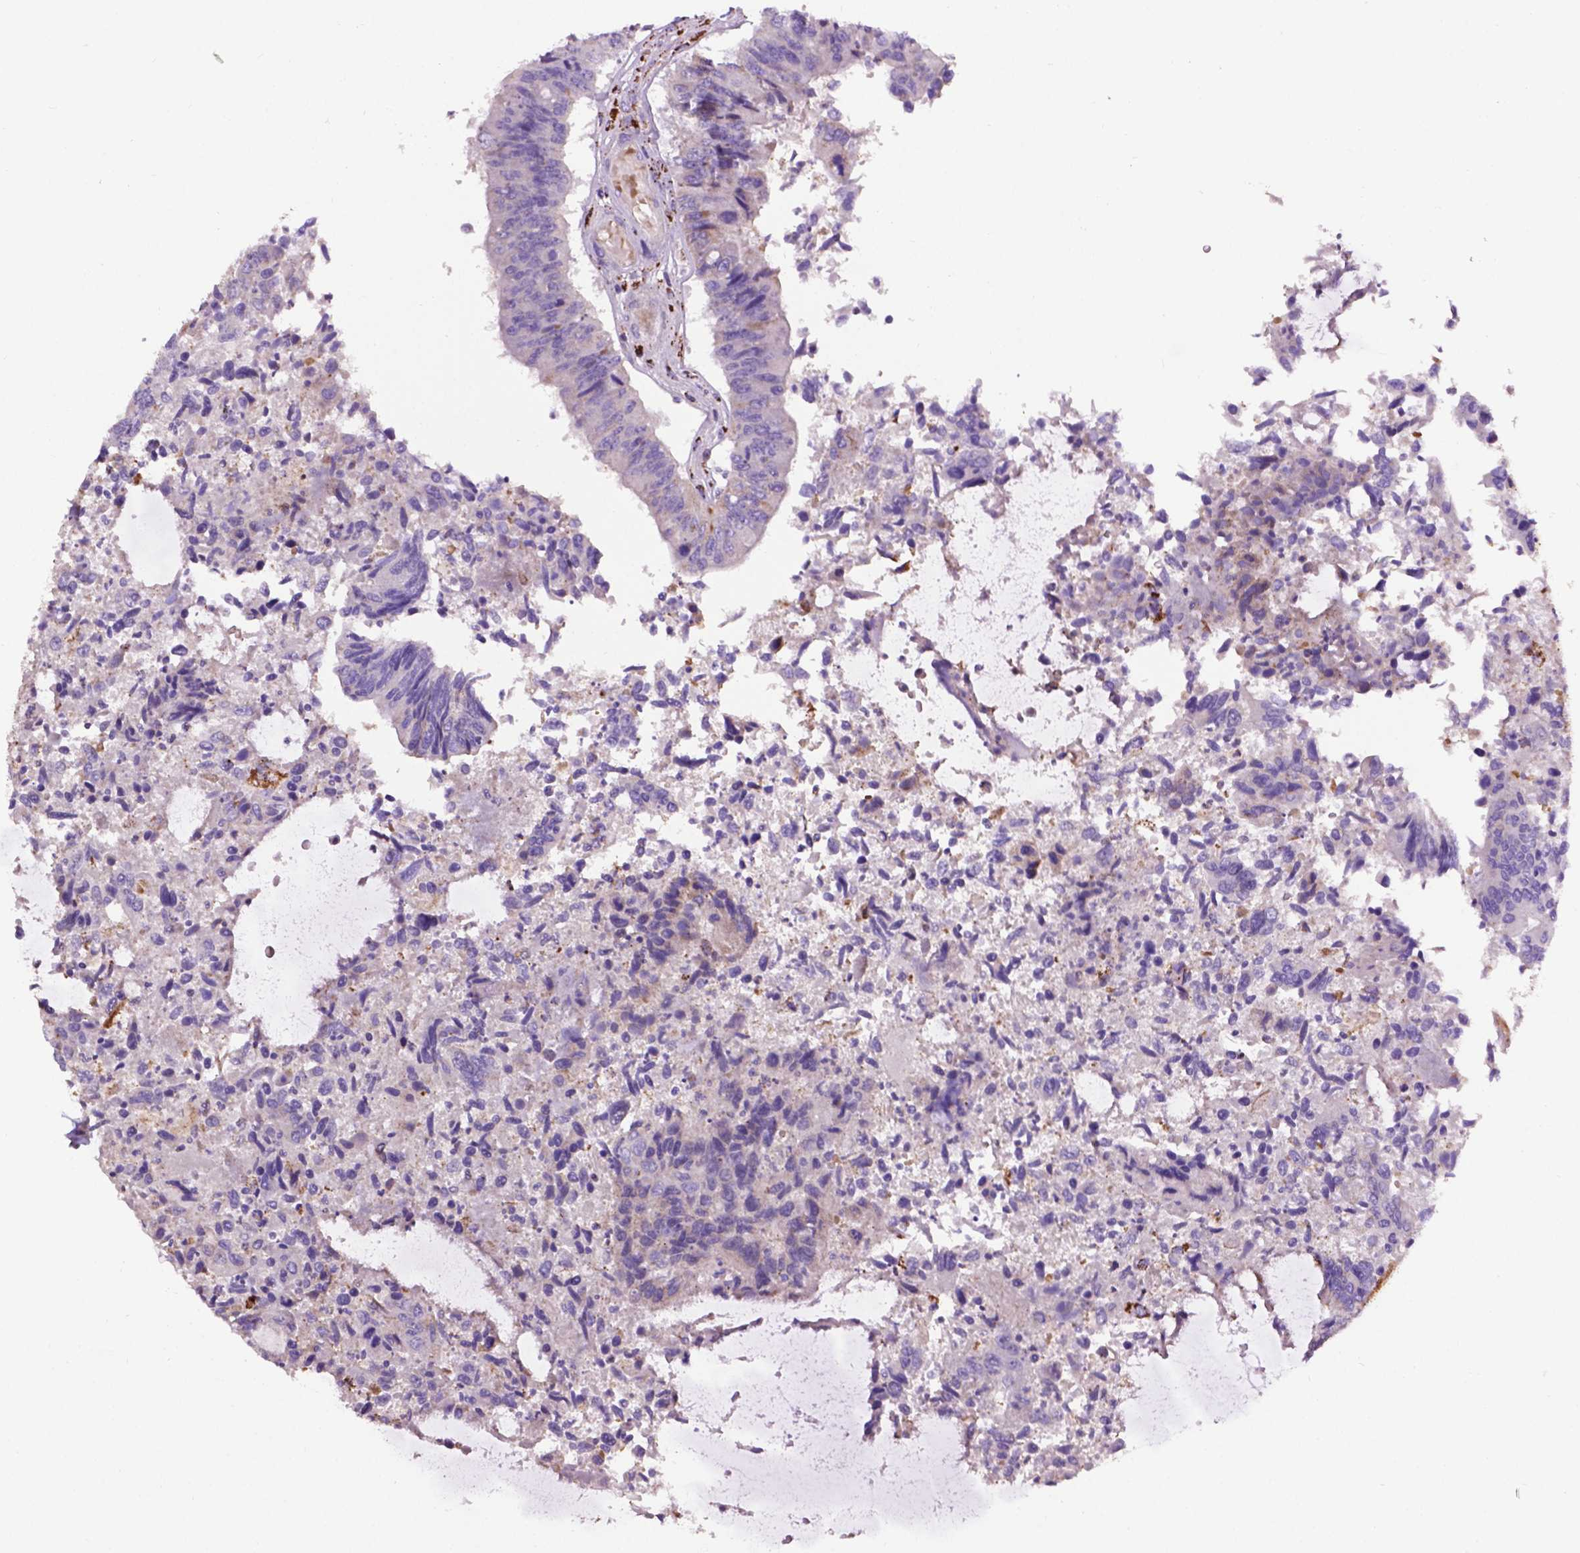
{"staining": {"intensity": "negative", "quantity": "none", "location": "none"}, "tissue": "colorectal cancer", "cell_type": "Tumor cells", "image_type": "cancer", "snomed": [{"axis": "morphology", "description": "Adenocarcinoma, NOS"}, {"axis": "topography", "description": "Colon"}], "caption": "Tumor cells show no significant staining in colorectal cancer (adenocarcinoma).", "gene": "TMEM132E", "patient": {"sex": "female", "age": 67}}